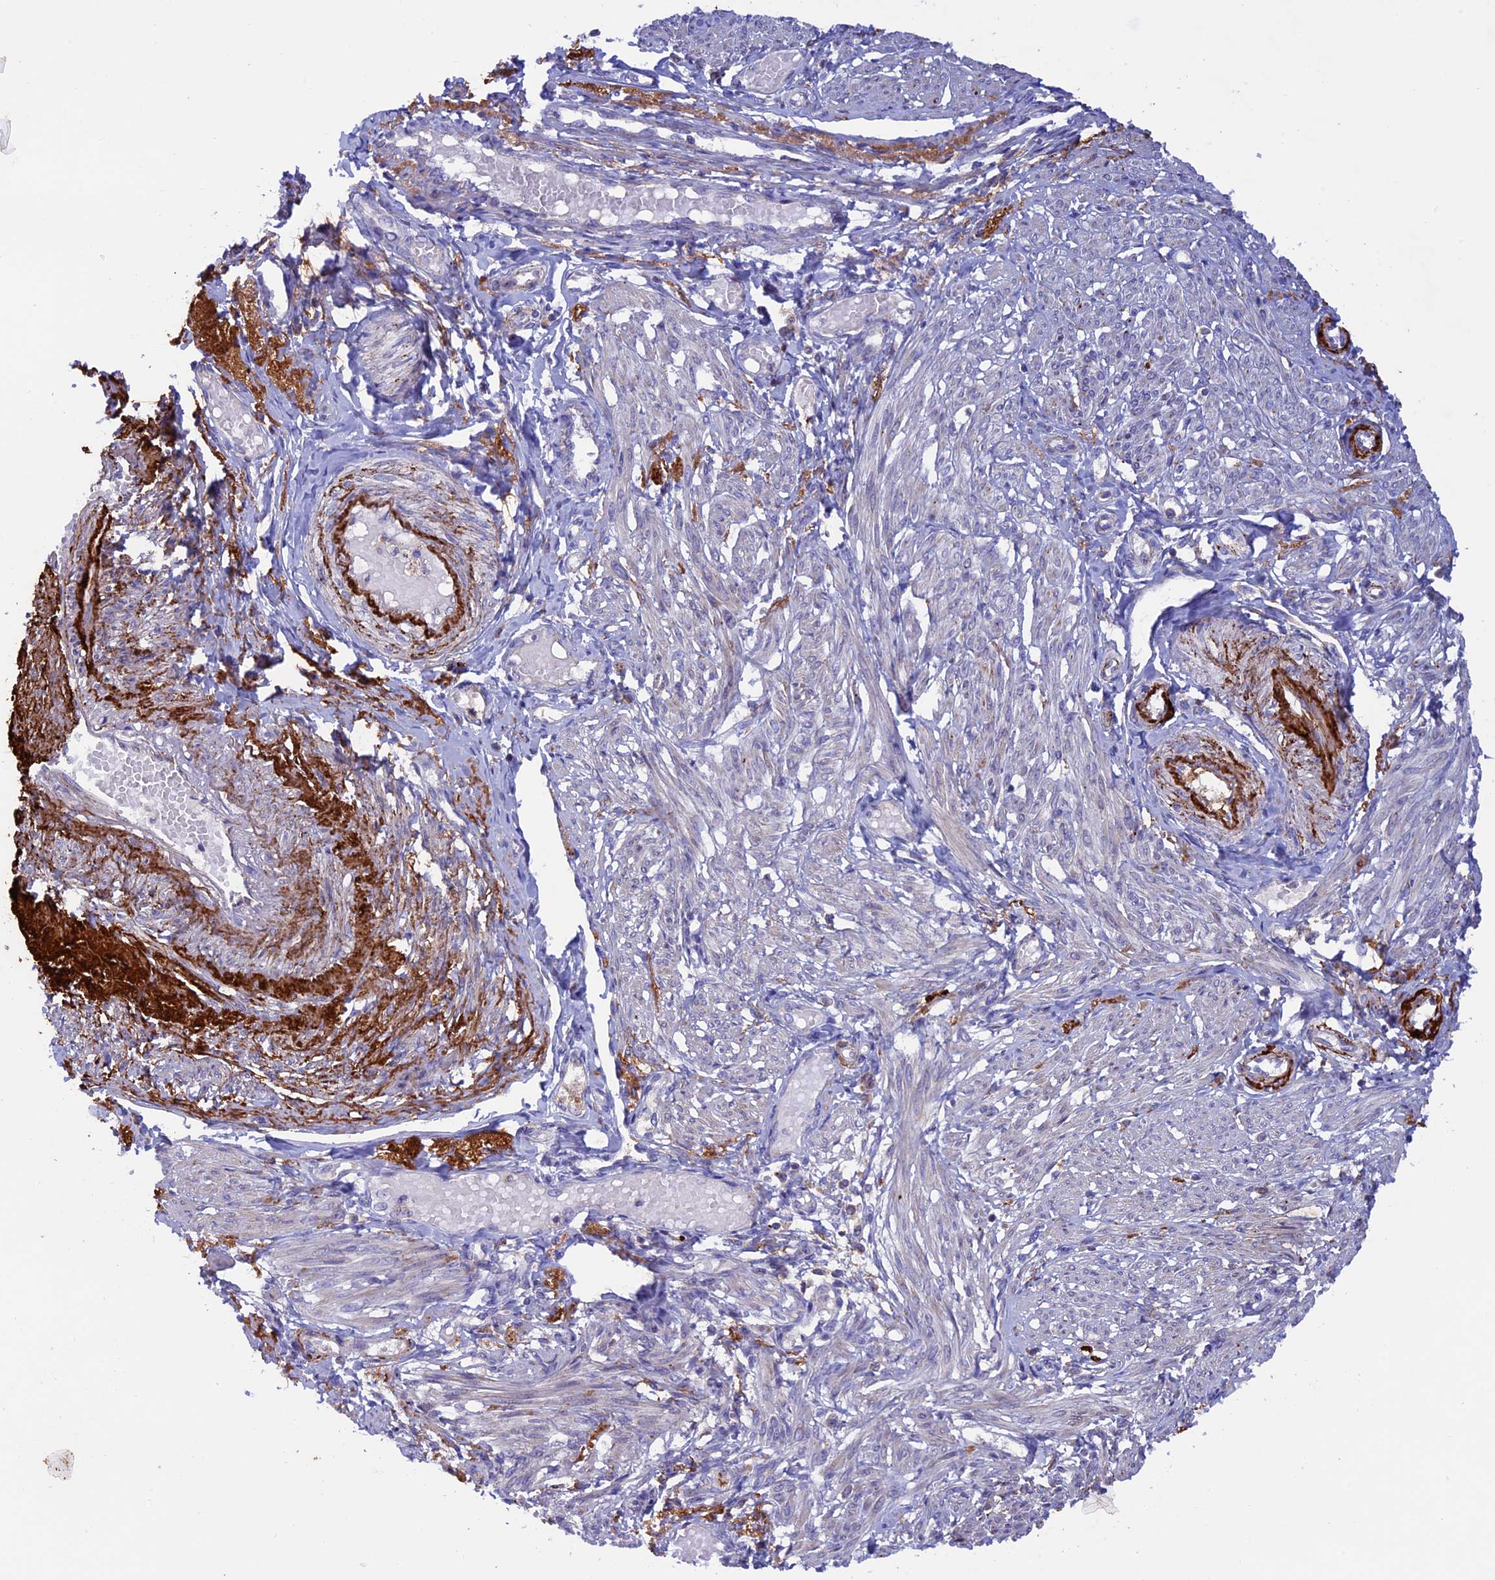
{"staining": {"intensity": "moderate", "quantity": "25%-75%", "location": "cytoplasmic/membranous"}, "tissue": "smooth muscle", "cell_type": "Smooth muscle cells", "image_type": "normal", "snomed": [{"axis": "morphology", "description": "Normal tissue, NOS"}, {"axis": "topography", "description": "Smooth muscle"}], "caption": "Immunohistochemistry (IHC) (DAB) staining of unremarkable human smooth muscle reveals moderate cytoplasmic/membranous protein expression in approximately 25%-75% of smooth muscle cells.", "gene": "PTPN9", "patient": {"sex": "female", "age": 39}}